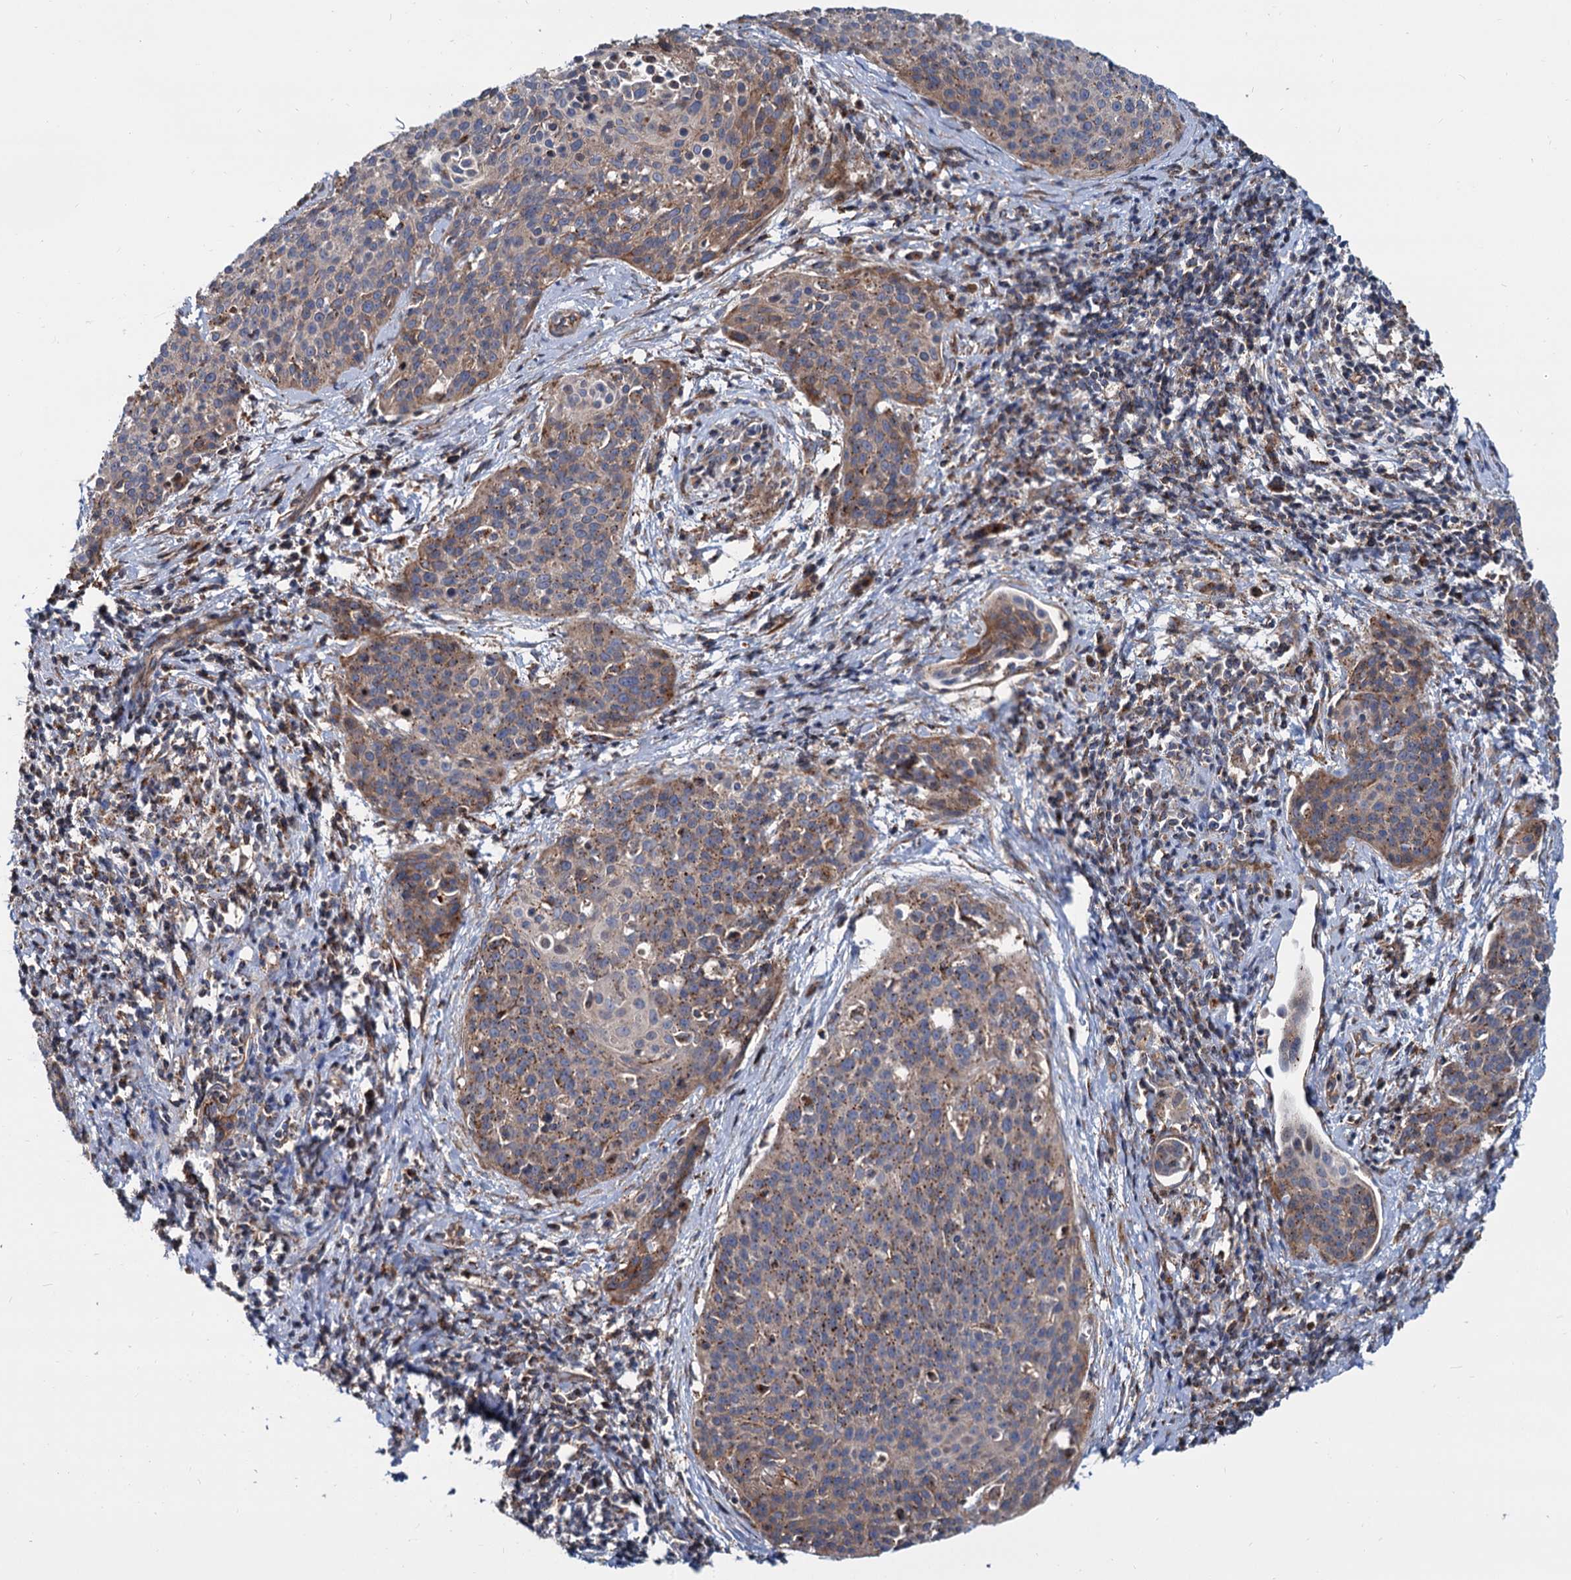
{"staining": {"intensity": "moderate", "quantity": ">75%", "location": "cytoplasmic/membranous"}, "tissue": "cervical cancer", "cell_type": "Tumor cells", "image_type": "cancer", "snomed": [{"axis": "morphology", "description": "Squamous cell carcinoma, NOS"}, {"axis": "topography", "description": "Cervix"}], "caption": "High-power microscopy captured an immunohistochemistry image of cervical cancer, revealing moderate cytoplasmic/membranous expression in approximately >75% of tumor cells.", "gene": "PSEN1", "patient": {"sex": "female", "age": 38}}